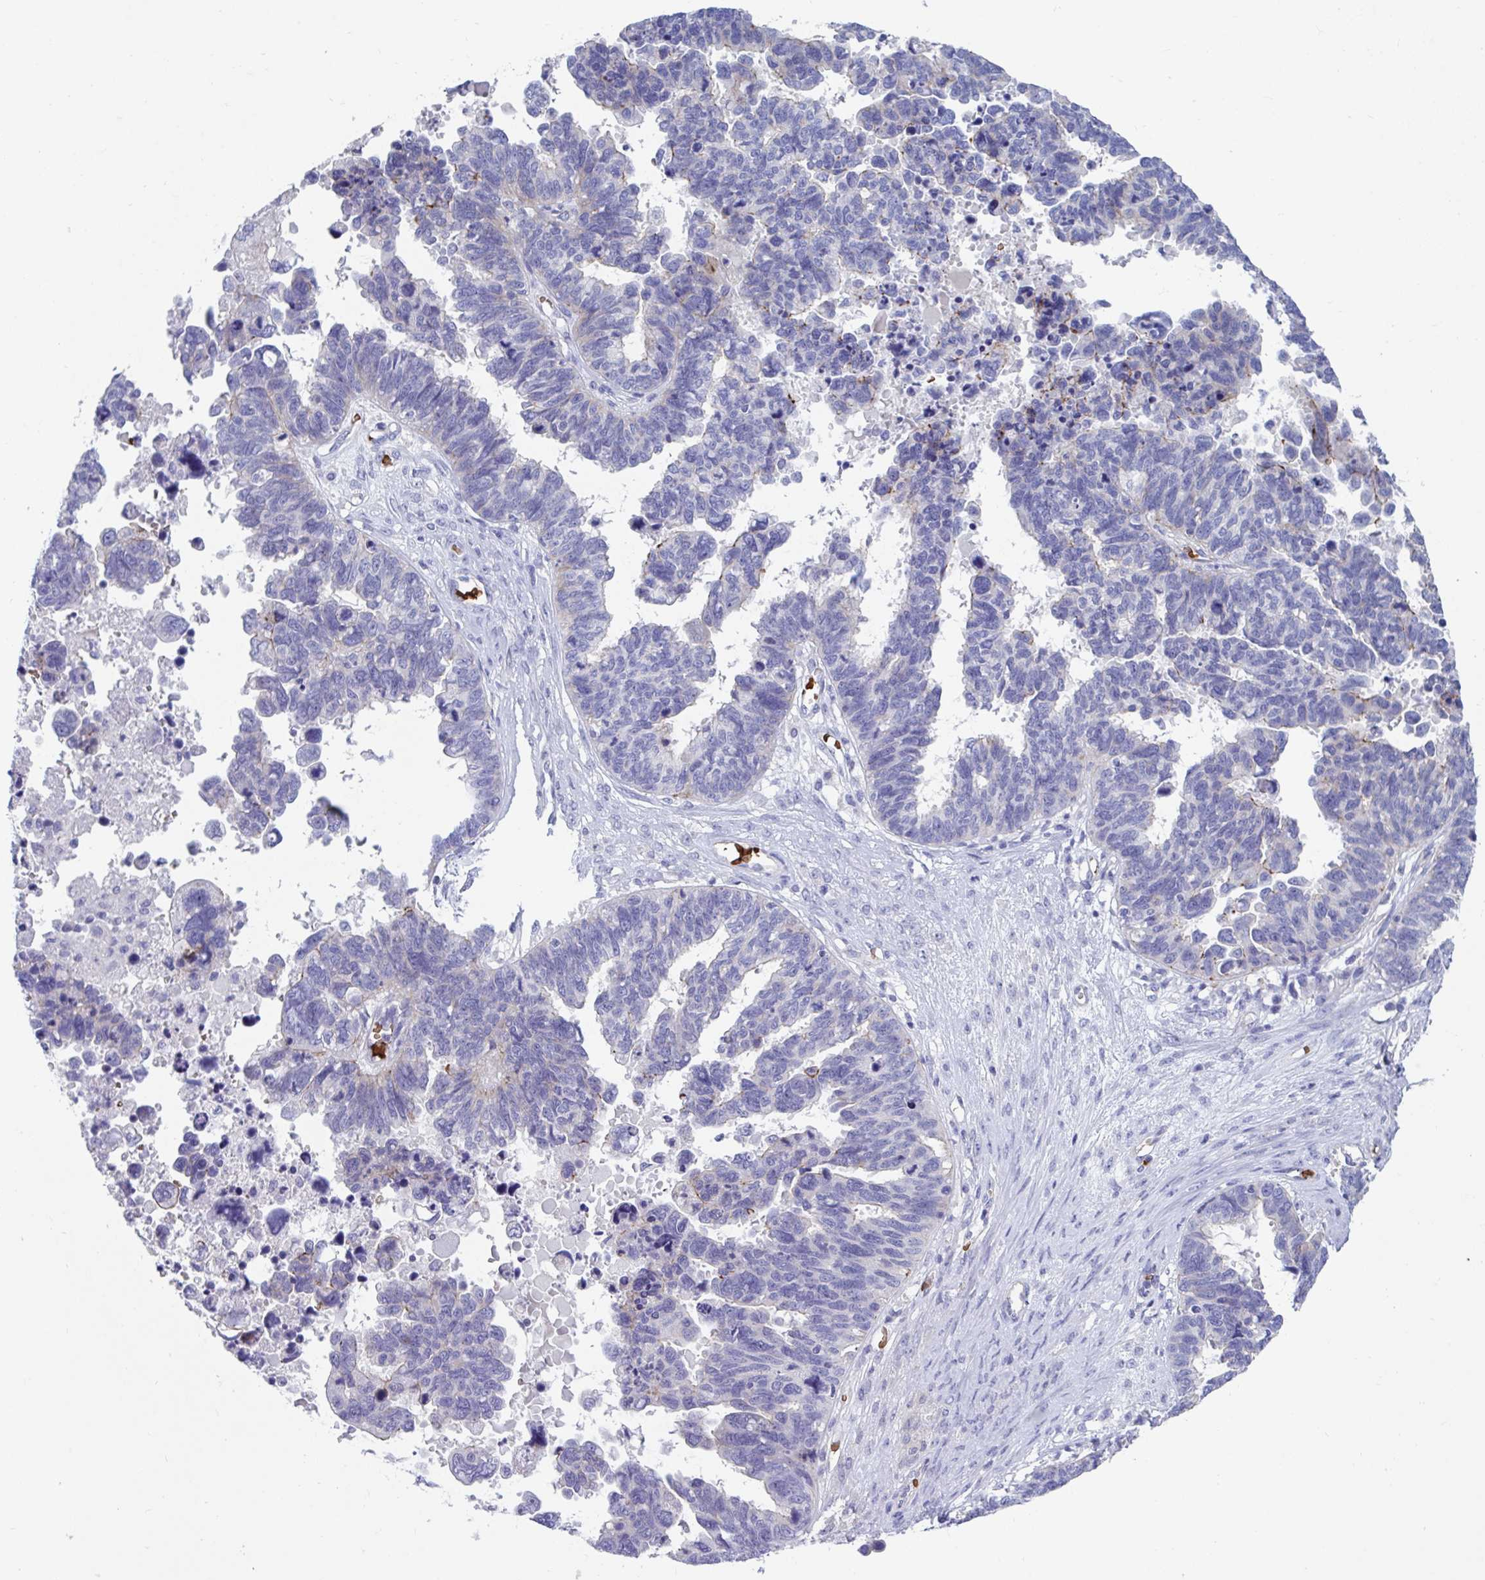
{"staining": {"intensity": "negative", "quantity": "none", "location": "none"}, "tissue": "ovarian cancer", "cell_type": "Tumor cells", "image_type": "cancer", "snomed": [{"axis": "morphology", "description": "Cystadenocarcinoma, serous, NOS"}, {"axis": "topography", "description": "Ovary"}], "caption": "The histopathology image shows no significant staining in tumor cells of ovarian cancer (serous cystadenocarcinoma).", "gene": "TTC30B", "patient": {"sex": "female", "age": 60}}